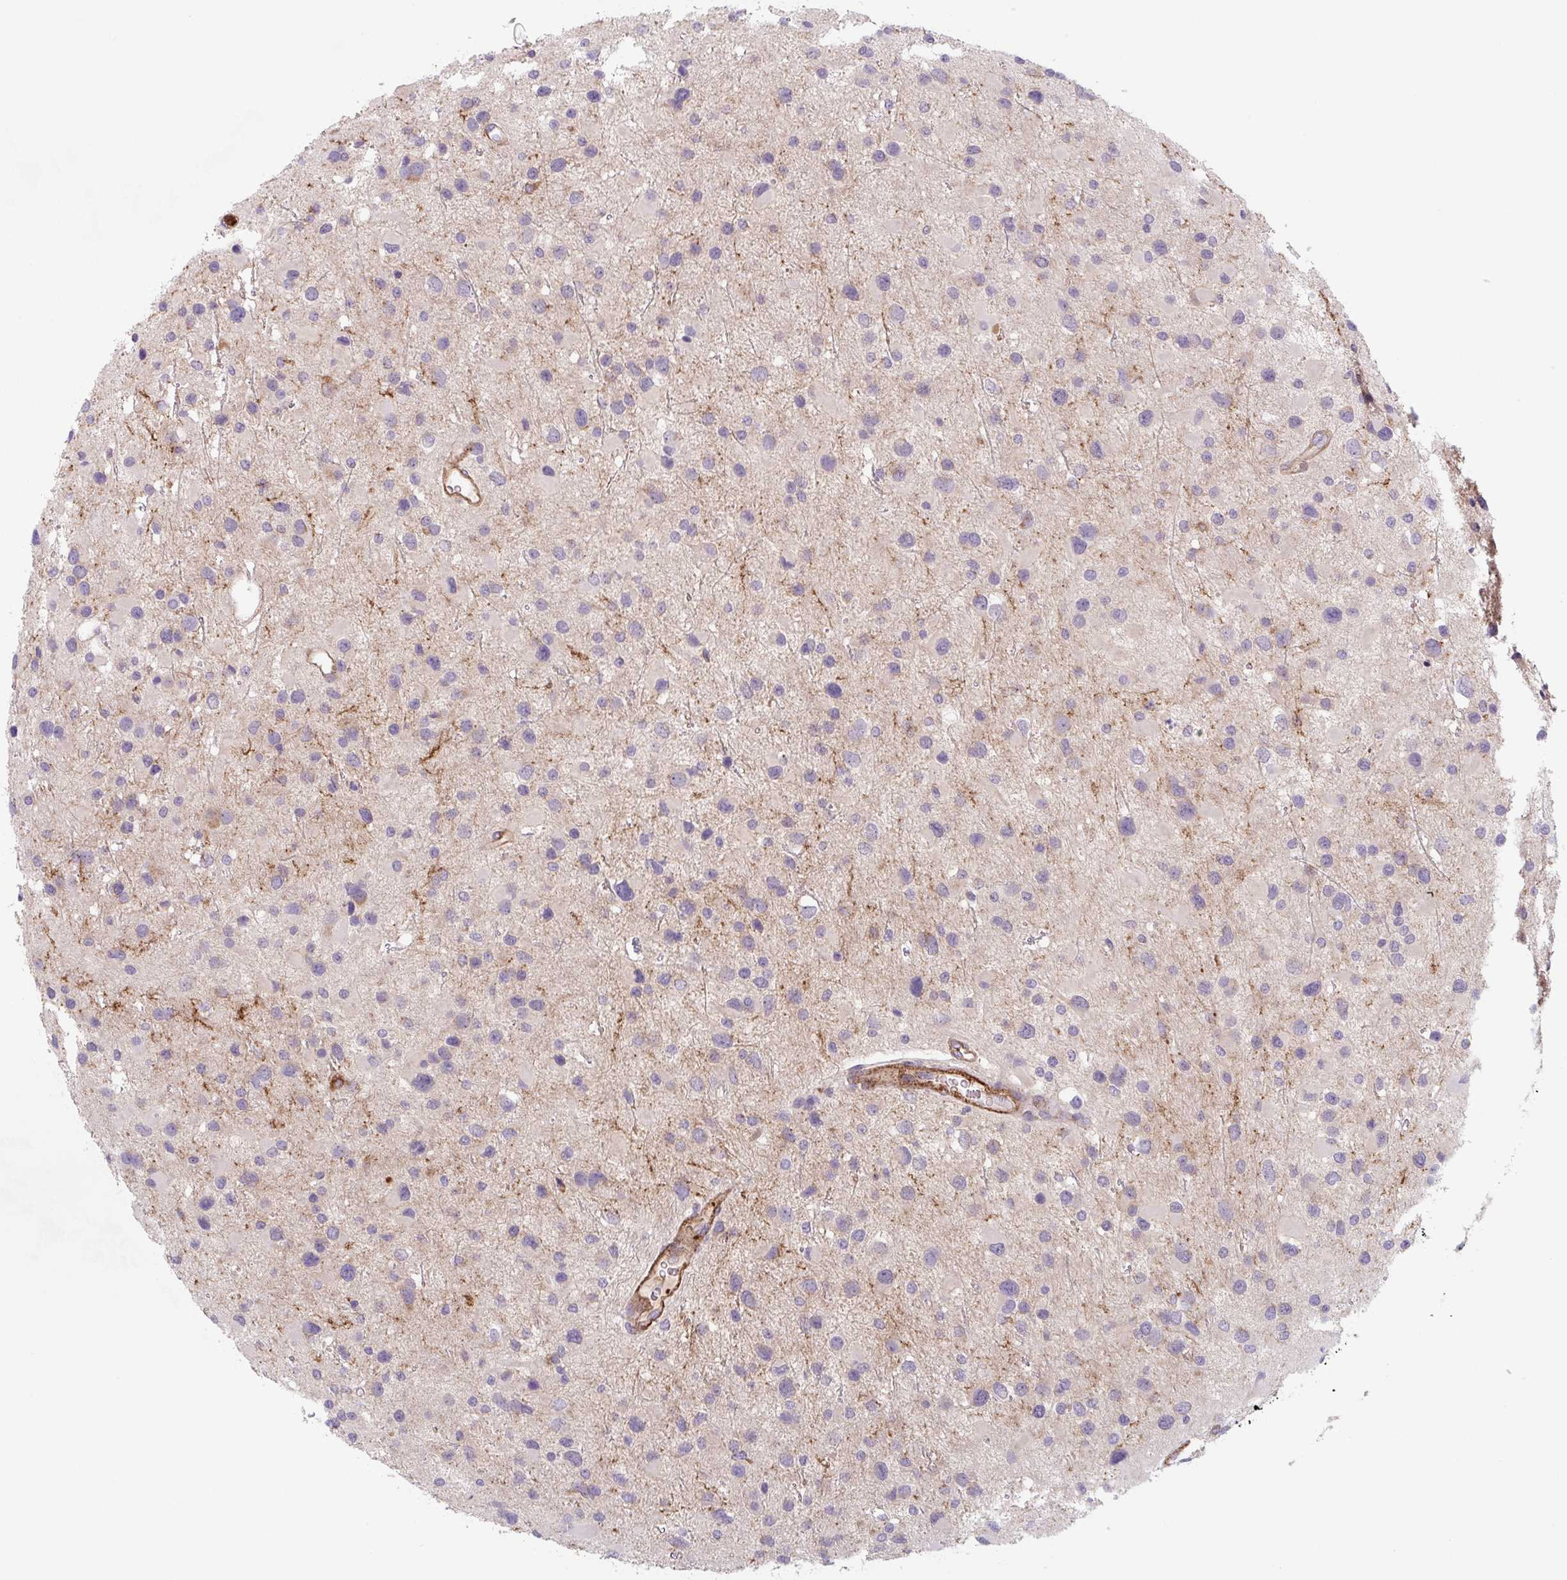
{"staining": {"intensity": "negative", "quantity": "none", "location": "none"}, "tissue": "glioma", "cell_type": "Tumor cells", "image_type": "cancer", "snomed": [{"axis": "morphology", "description": "Glioma, malignant, Low grade"}, {"axis": "topography", "description": "Brain"}], "caption": "This photomicrograph is of glioma stained with IHC to label a protein in brown with the nuclei are counter-stained blue. There is no expression in tumor cells.", "gene": "DHFR2", "patient": {"sex": "female", "age": 32}}